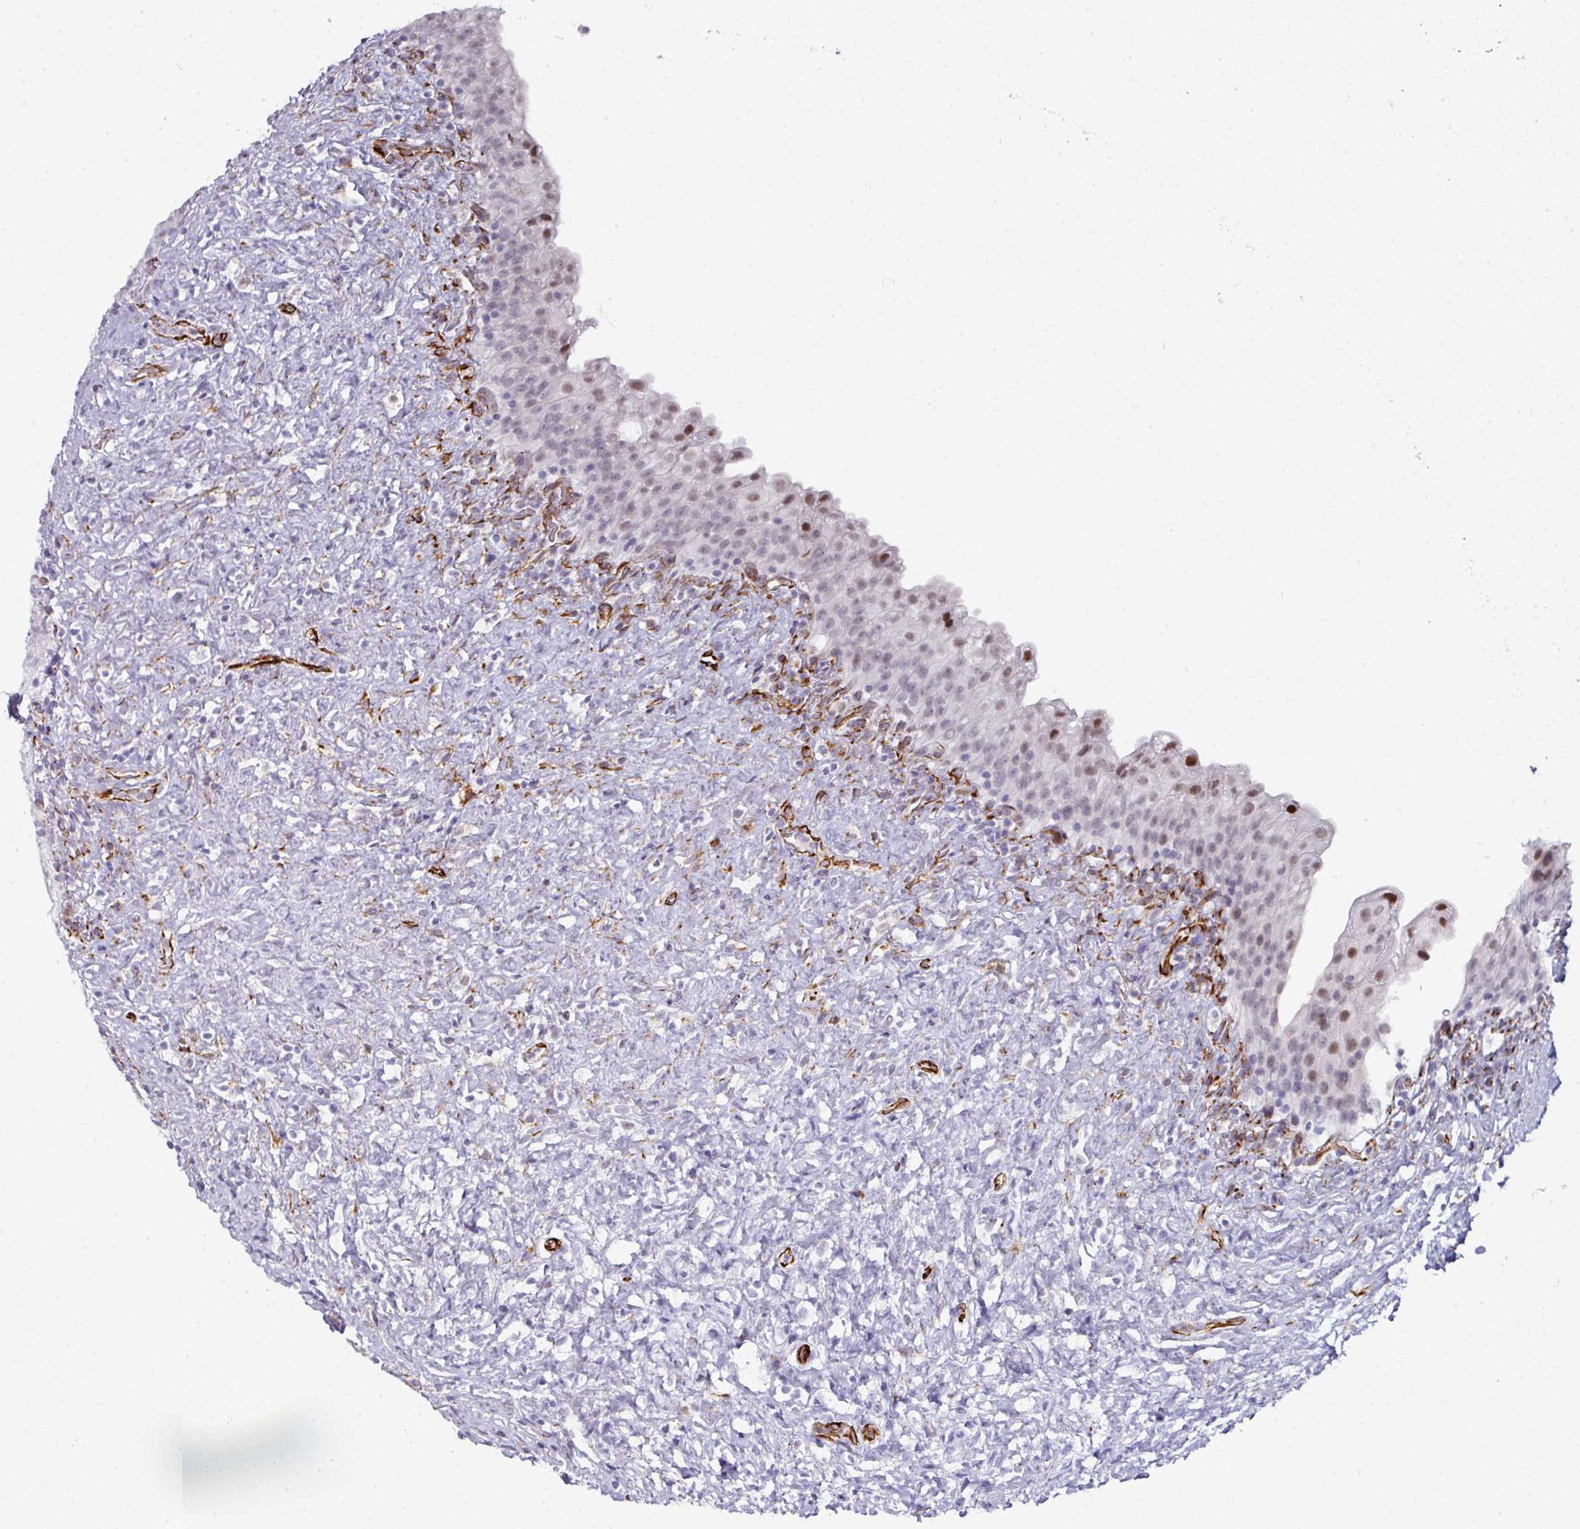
{"staining": {"intensity": "moderate", "quantity": "<25%", "location": "nuclear"}, "tissue": "urinary bladder", "cell_type": "Urothelial cells", "image_type": "normal", "snomed": [{"axis": "morphology", "description": "Normal tissue, NOS"}, {"axis": "topography", "description": "Urinary bladder"}], "caption": "Protein expression analysis of benign urinary bladder displays moderate nuclear positivity in approximately <25% of urothelial cells. The protein is shown in brown color, while the nuclei are stained blue.", "gene": "TMPRSS9", "patient": {"sex": "female", "age": 27}}